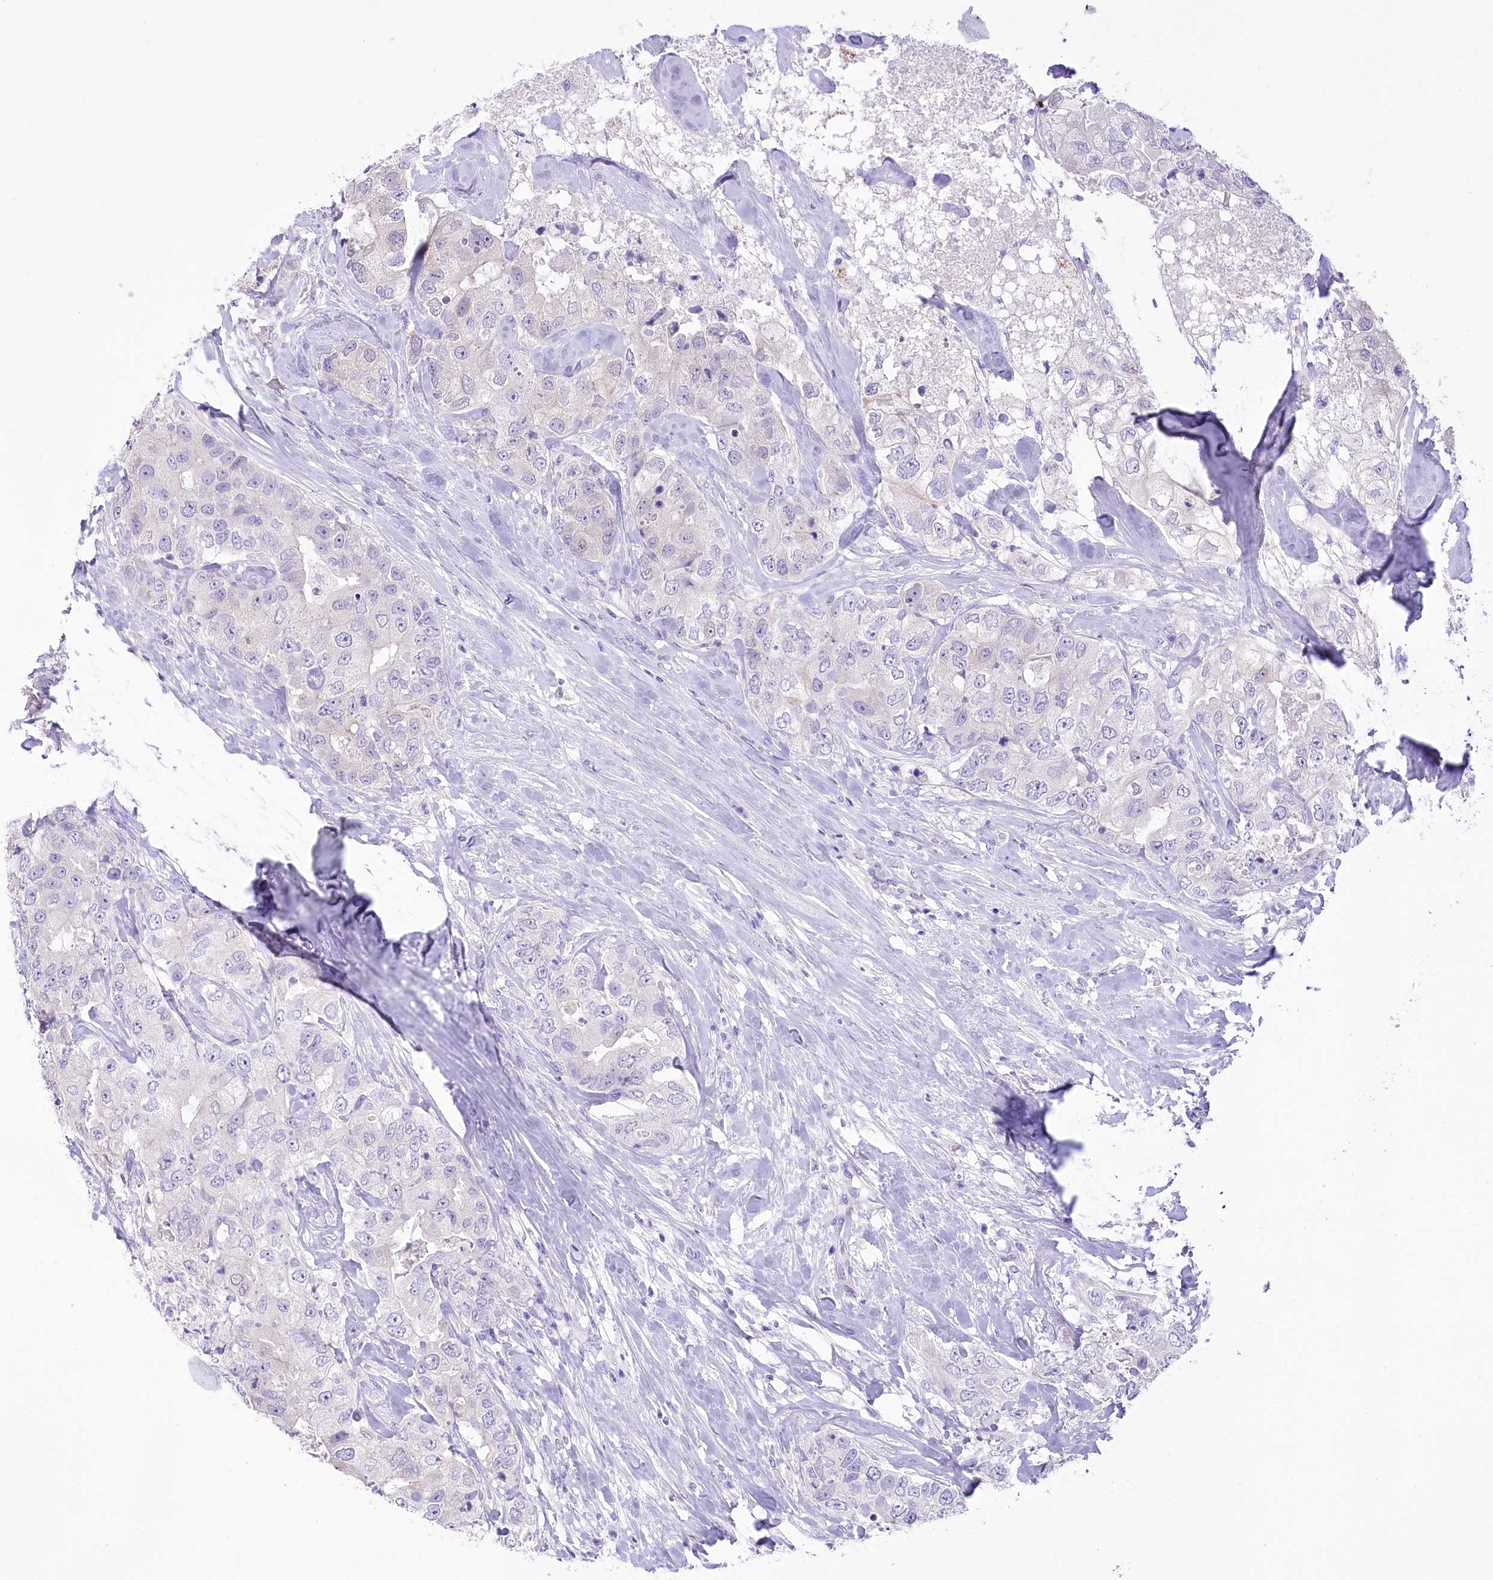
{"staining": {"intensity": "negative", "quantity": "none", "location": "none"}, "tissue": "breast cancer", "cell_type": "Tumor cells", "image_type": "cancer", "snomed": [{"axis": "morphology", "description": "Duct carcinoma"}, {"axis": "topography", "description": "Breast"}], "caption": "Immunohistochemistry of human breast cancer shows no staining in tumor cells.", "gene": "PBLD", "patient": {"sex": "female", "age": 62}}